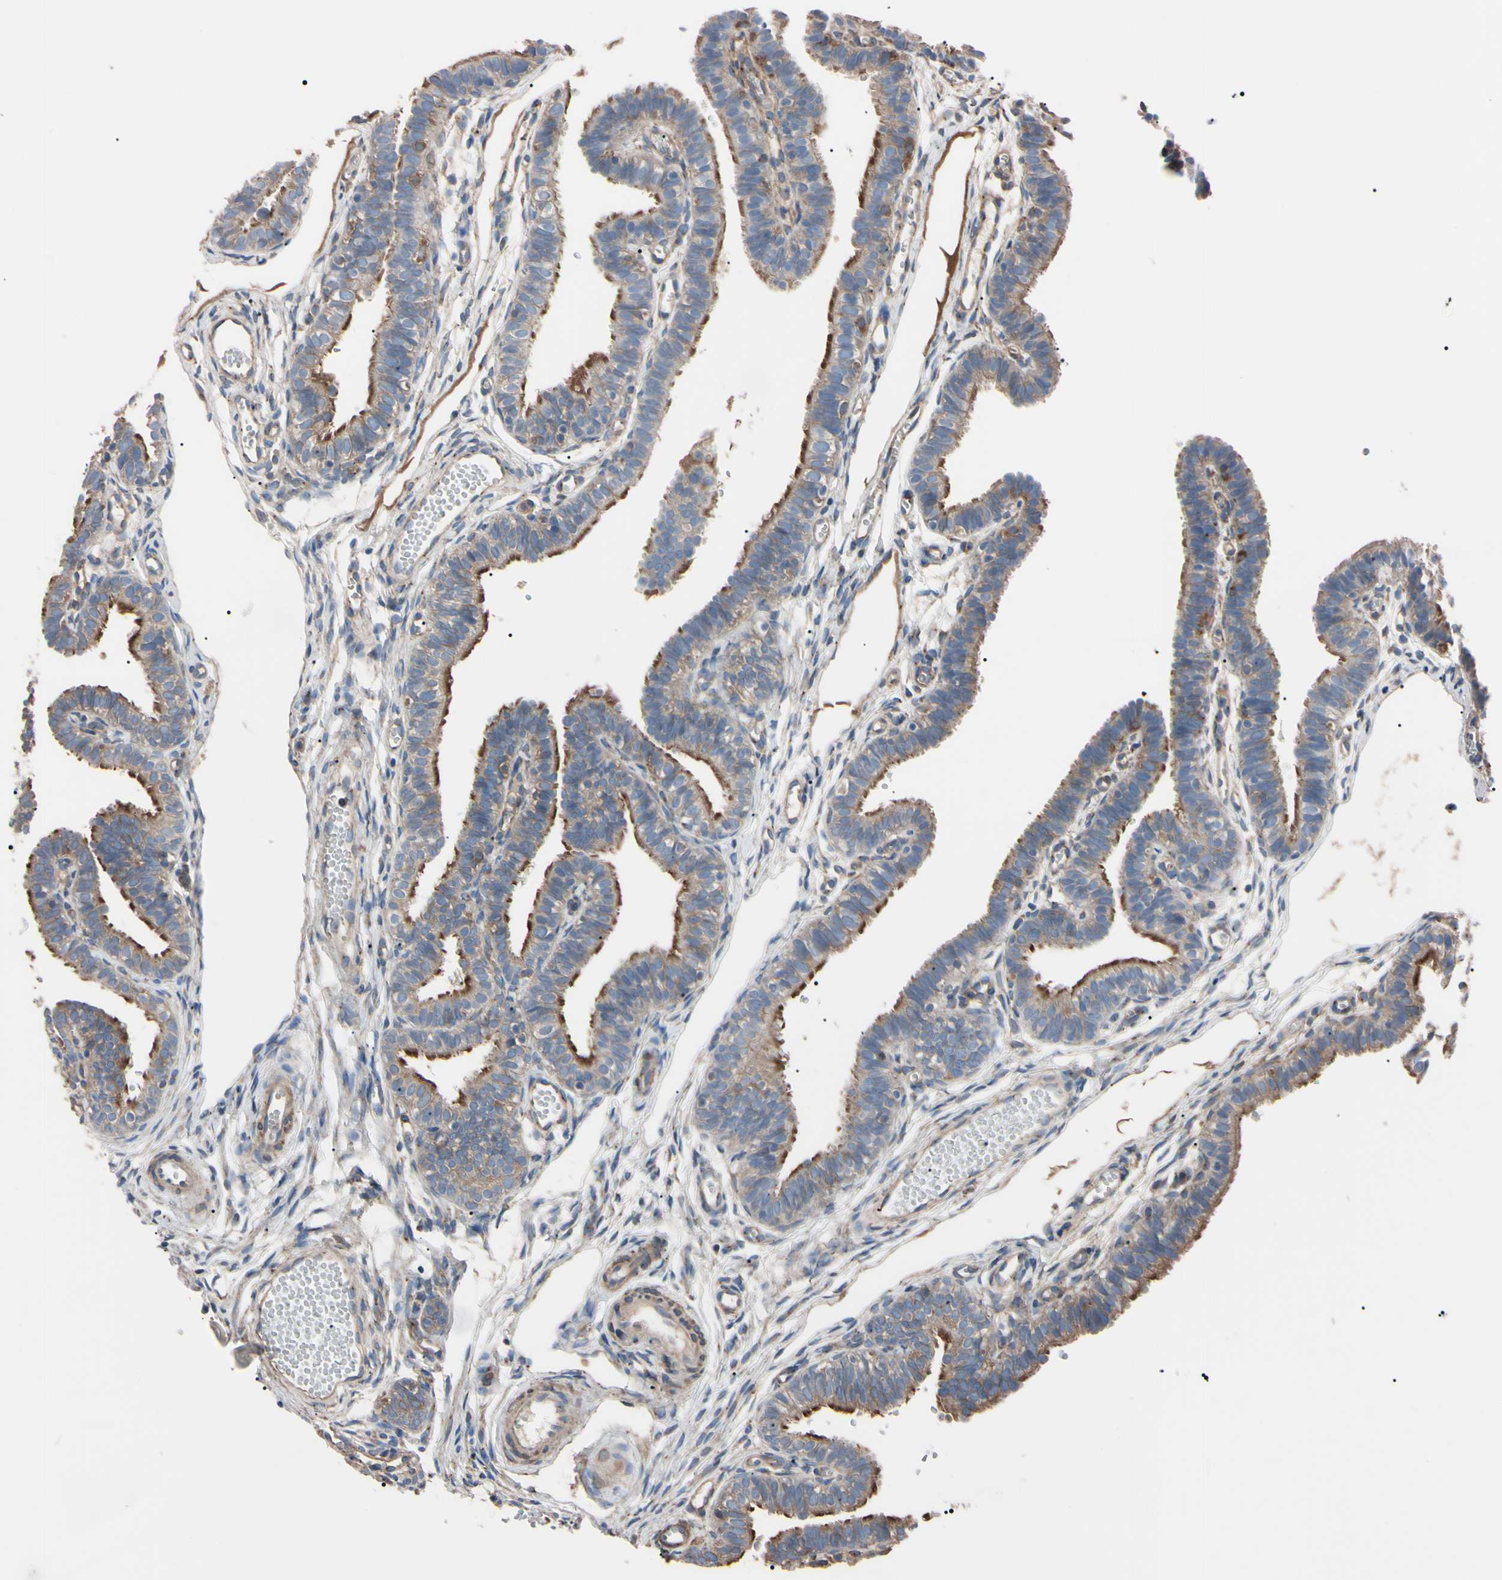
{"staining": {"intensity": "moderate", "quantity": ">75%", "location": "cytoplasmic/membranous"}, "tissue": "fallopian tube", "cell_type": "Glandular cells", "image_type": "normal", "snomed": [{"axis": "morphology", "description": "Normal tissue, NOS"}, {"axis": "topography", "description": "Fallopian tube"}, {"axis": "topography", "description": "Placenta"}], "caption": "Immunohistochemical staining of unremarkable human fallopian tube reveals medium levels of moderate cytoplasmic/membranous expression in approximately >75% of glandular cells. The staining was performed using DAB, with brown indicating positive protein expression. Nuclei are stained blue with hematoxylin.", "gene": "PRKACA", "patient": {"sex": "female", "age": 34}}